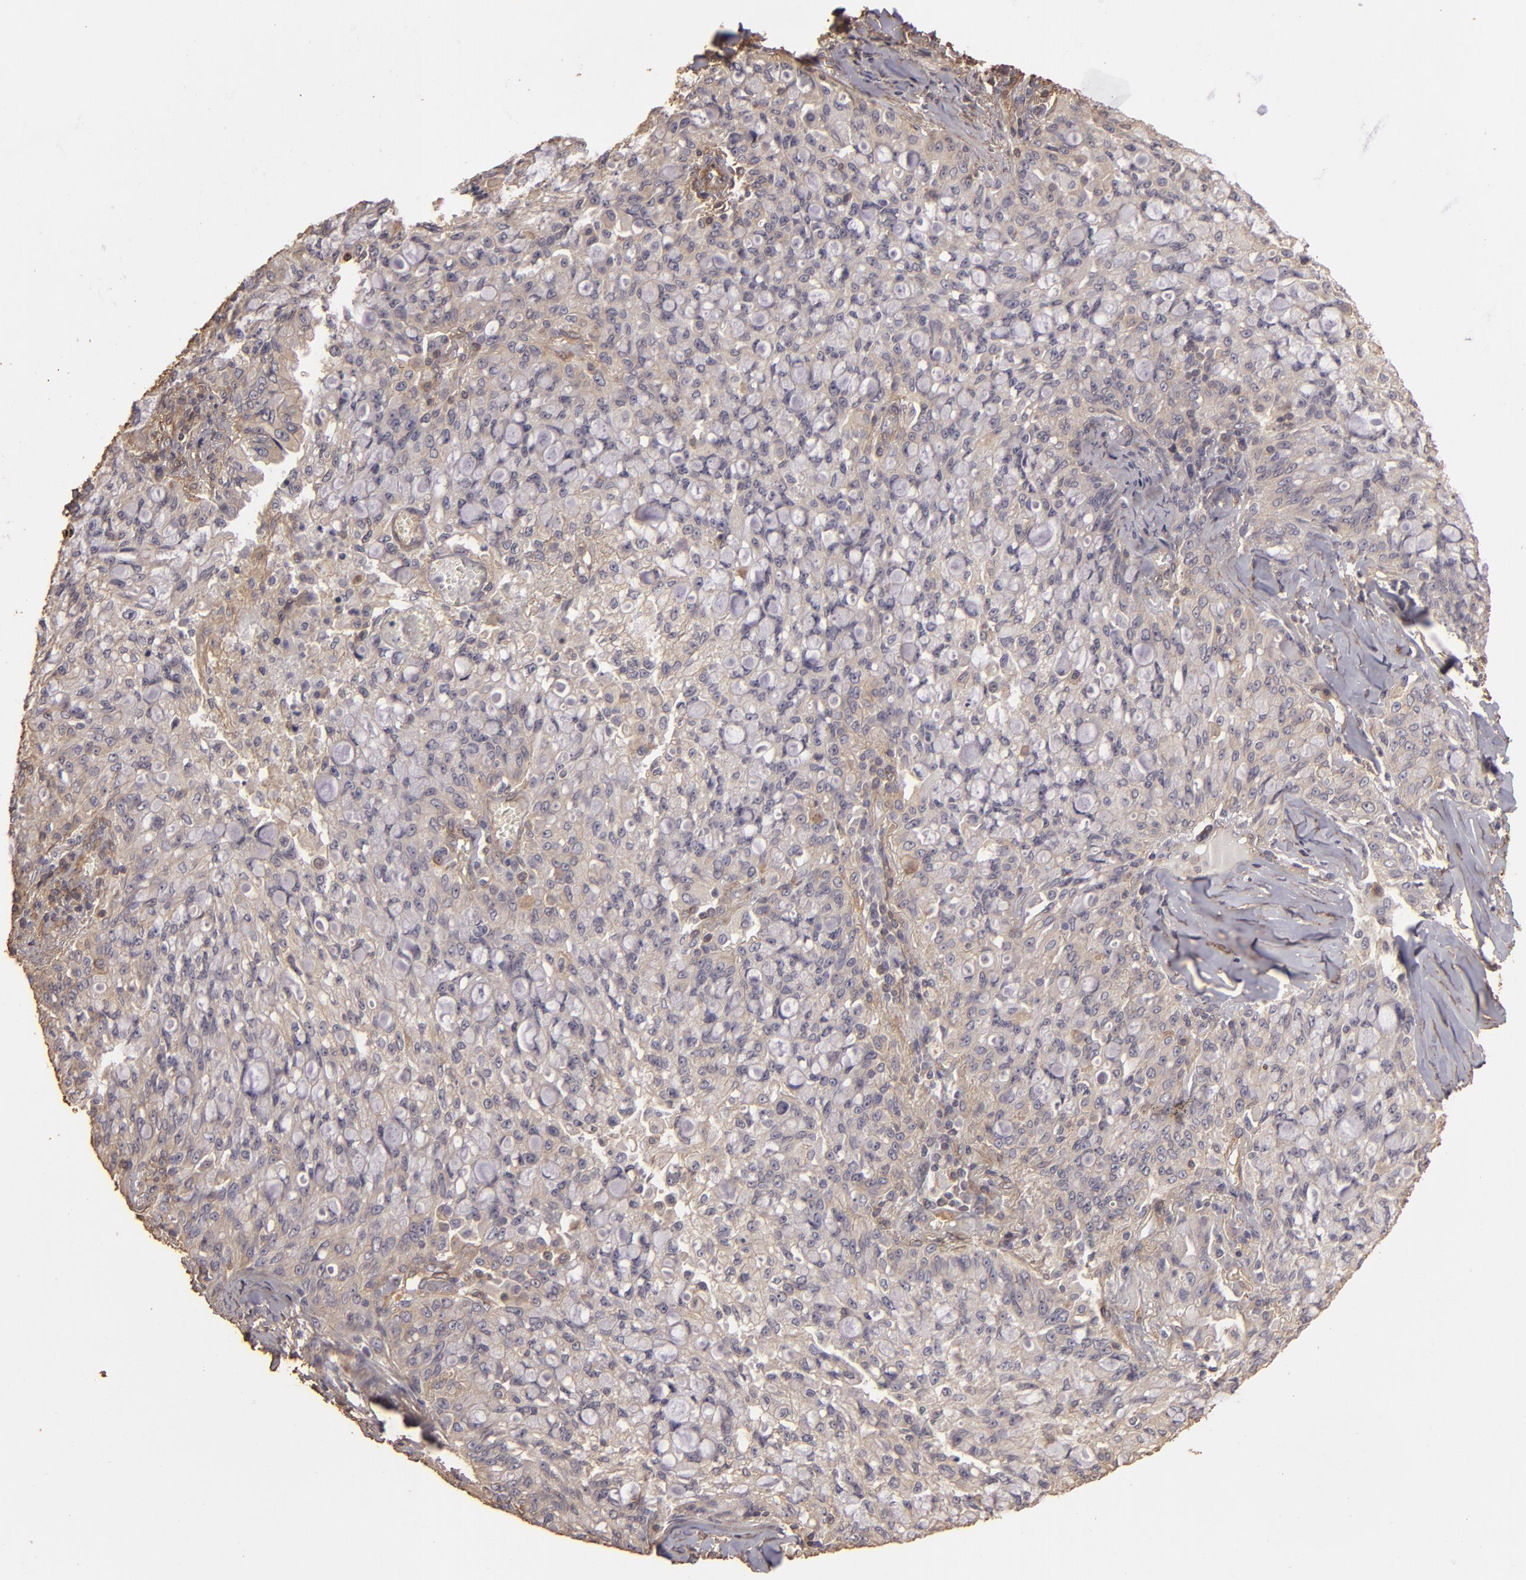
{"staining": {"intensity": "weak", "quantity": ">75%", "location": "cytoplasmic/membranous"}, "tissue": "lung cancer", "cell_type": "Tumor cells", "image_type": "cancer", "snomed": [{"axis": "morphology", "description": "Adenocarcinoma, NOS"}, {"axis": "topography", "description": "Lung"}], "caption": "This micrograph displays IHC staining of human adenocarcinoma (lung), with low weak cytoplasmic/membranous expression in approximately >75% of tumor cells.", "gene": "HSPB6", "patient": {"sex": "female", "age": 44}}